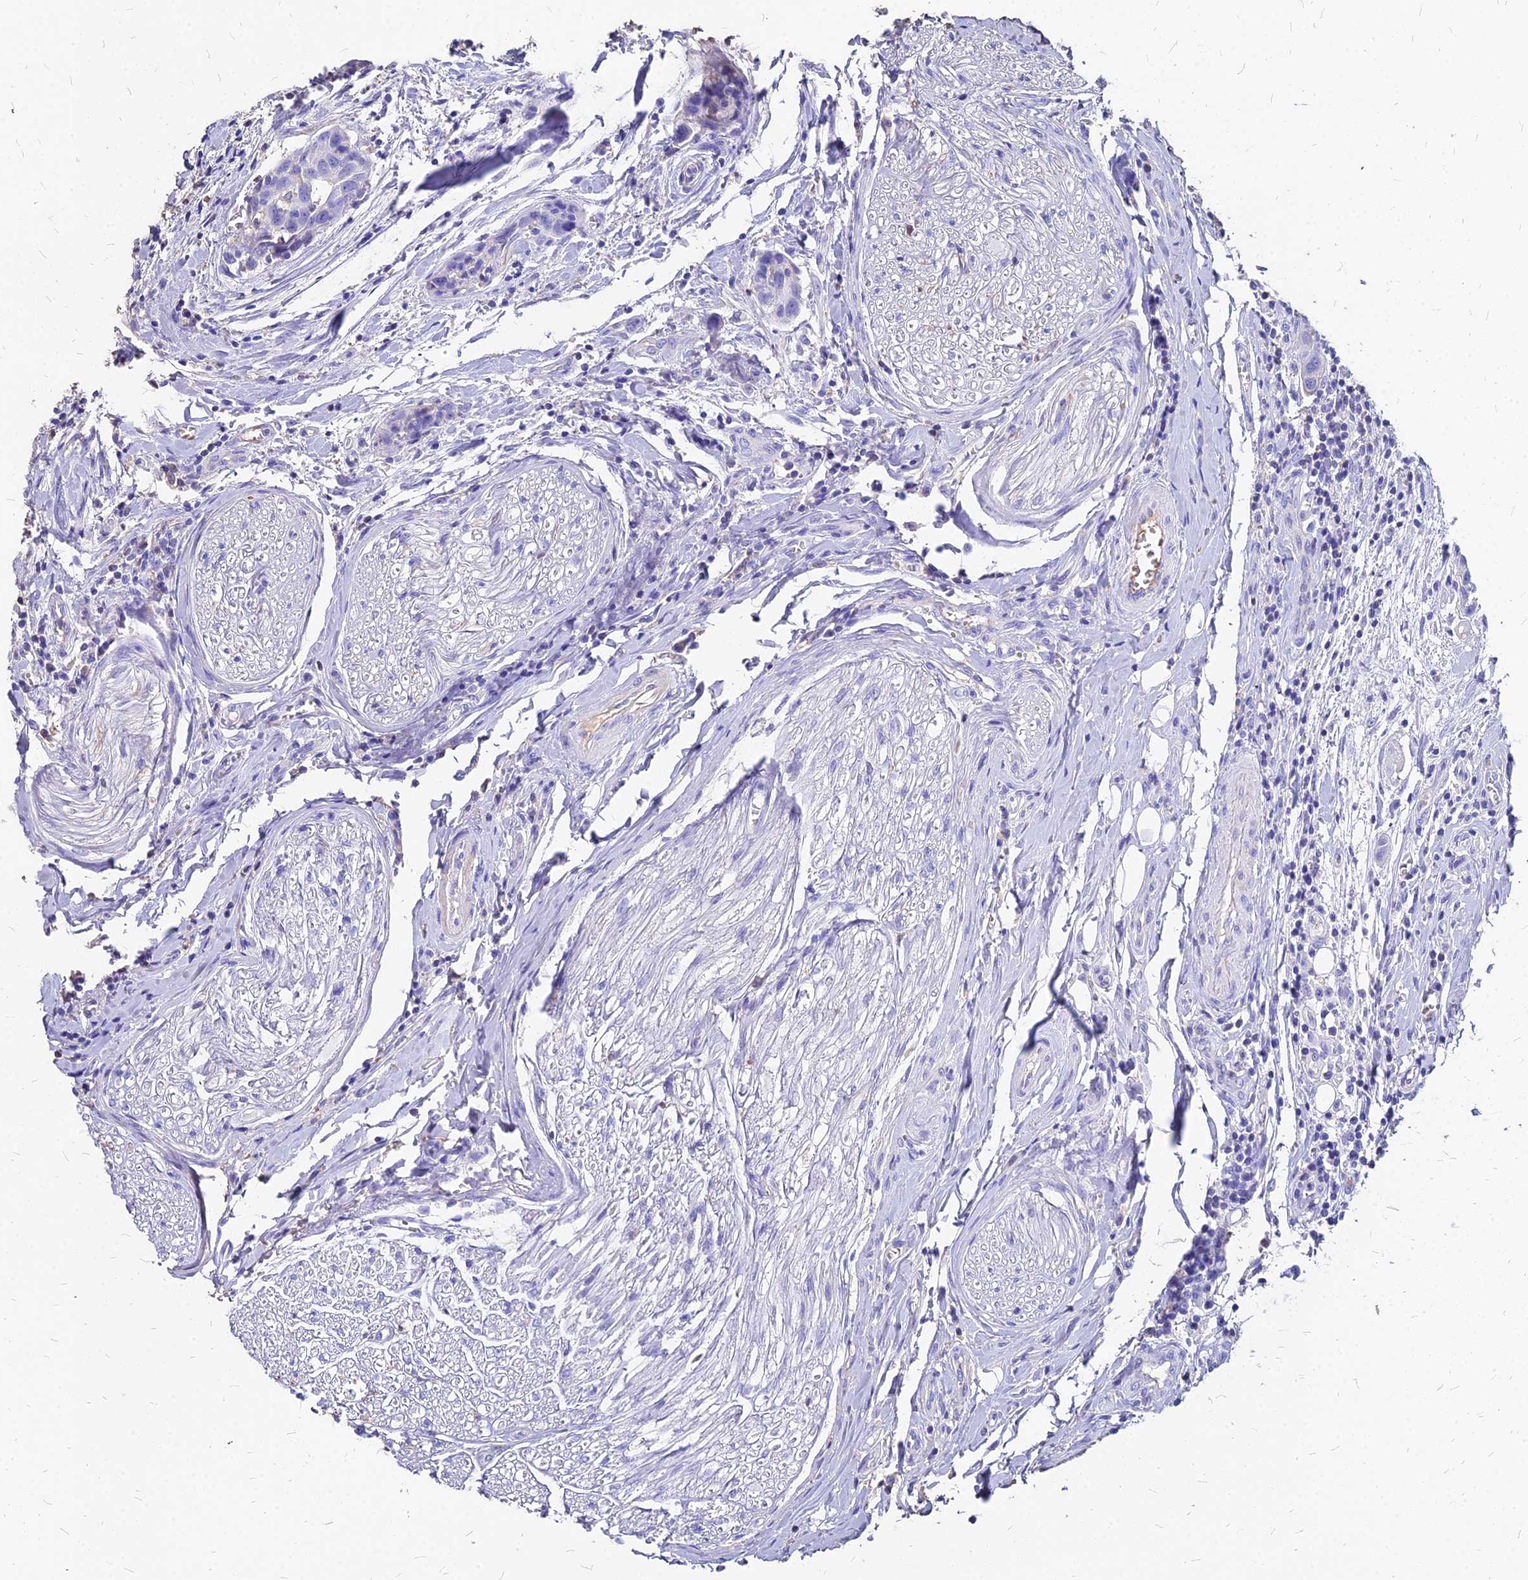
{"staining": {"intensity": "negative", "quantity": "none", "location": "none"}, "tissue": "head and neck cancer", "cell_type": "Tumor cells", "image_type": "cancer", "snomed": [{"axis": "morphology", "description": "Squamous cell carcinoma, NOS"}, {"axis": "topography", "description": "Oral tissue"}, {"axis": "topography", "description": "Head-Neck"}], "caption": "High power microscopy histopathology image of an immunohistochemistry image of head and neck cancer, revealing no significant positivity in tumor cells.", "gene": "NME5", "patient": {"sex": "female", "age": 50}}